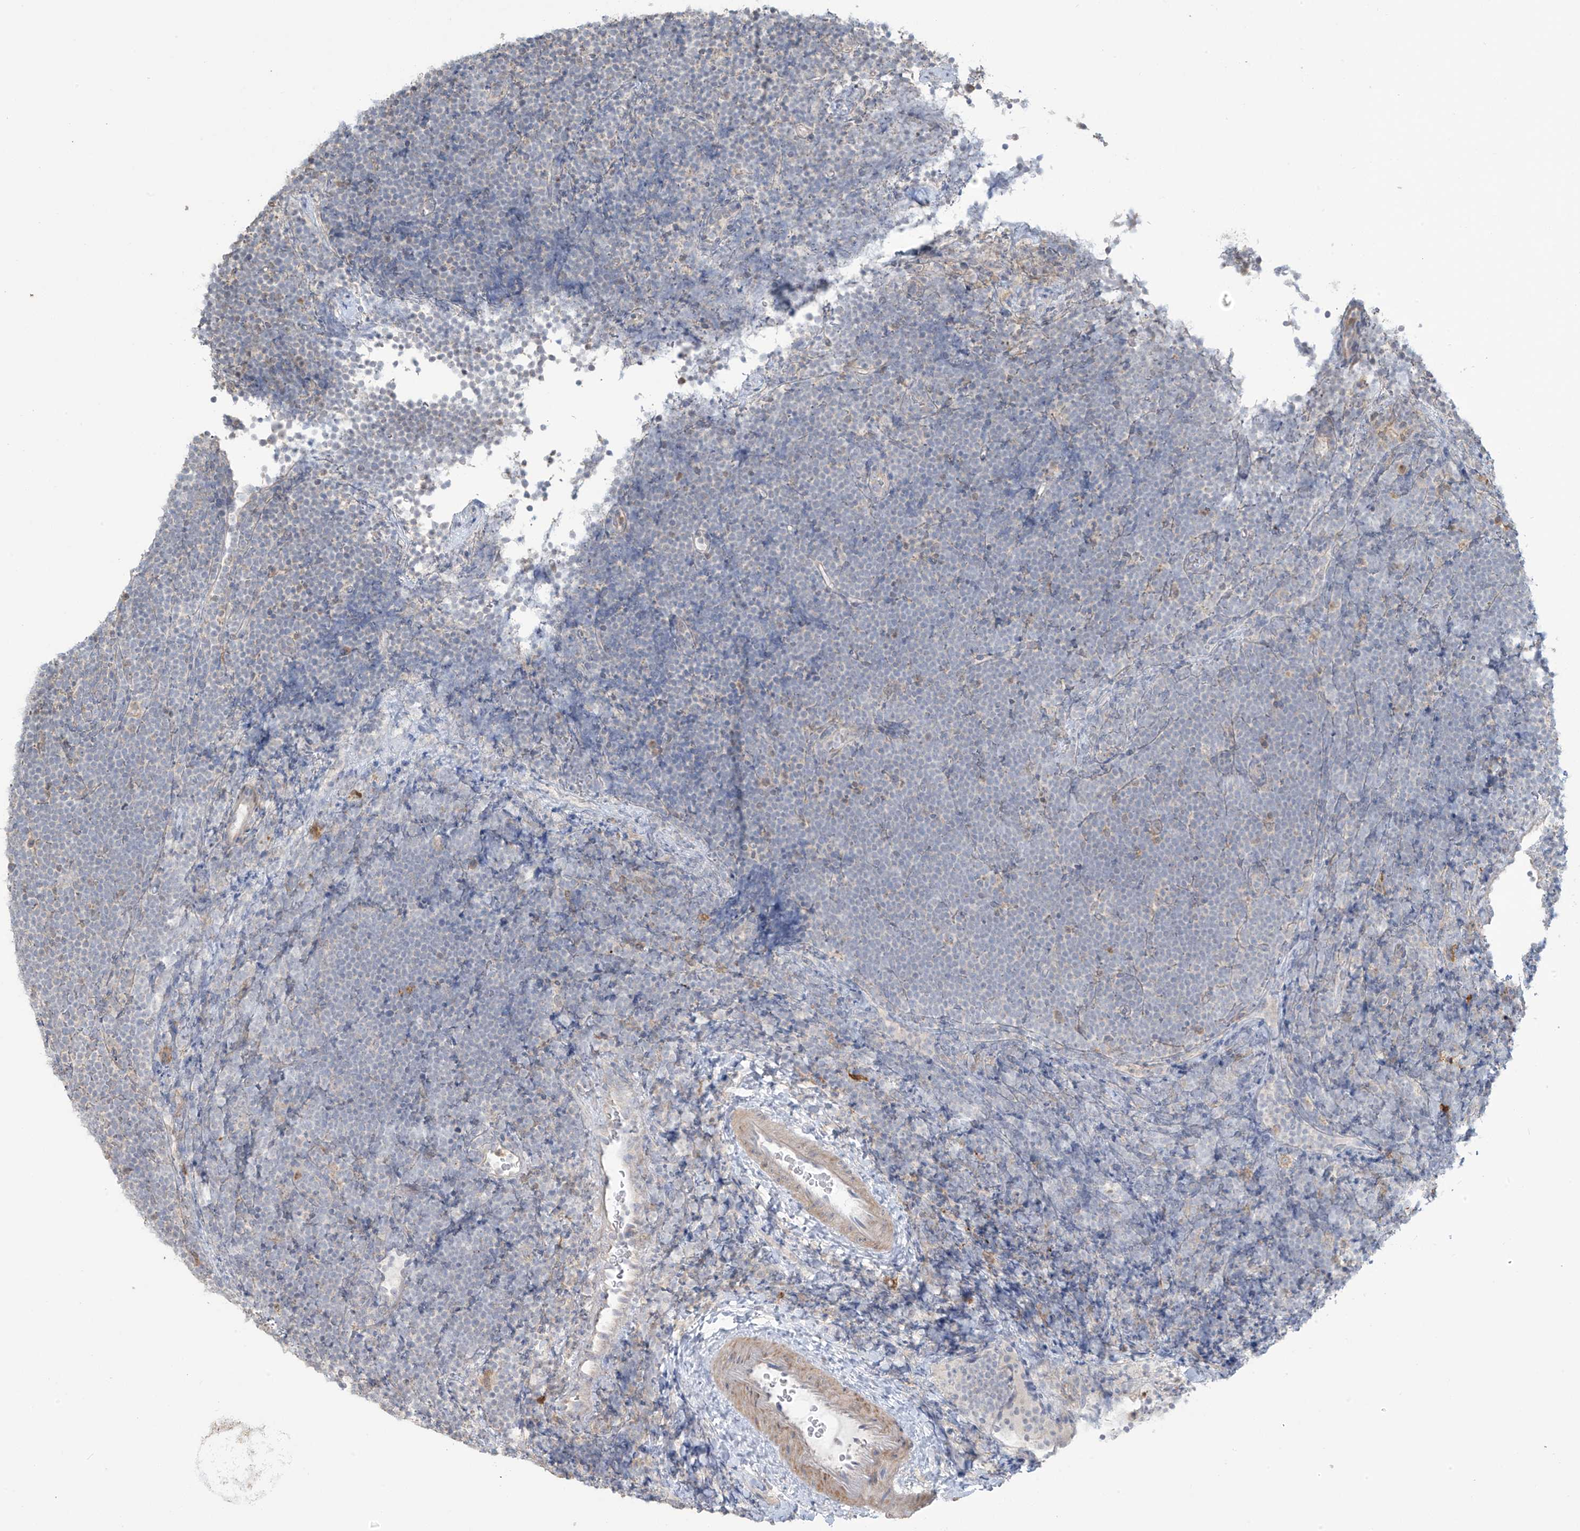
{"staining": {"intensity": "negative", "quantity": "none", "location": "none"}, "tissue": "lymphoma", "cell_type": "Tumor cells", "image_type": "cancer", "snomed": [{"axis": "morphology", "description": "Malignant lymphoma, non-Hodgkin's type, High grade"}, {"axis": "topography", "description": "Lymph node"}], "caption": "Immunohistochemical staining of human lymphoma shows no significant positivity in tumor cells. (Stains: DAB (3,3'-diaminobenzidine) IHC with hematoxylin counter stain, Microscopy: brightfield microscopy at high magnification).", "gene": "TAGAP", "patient": {"sex": "male", "age": 13}}